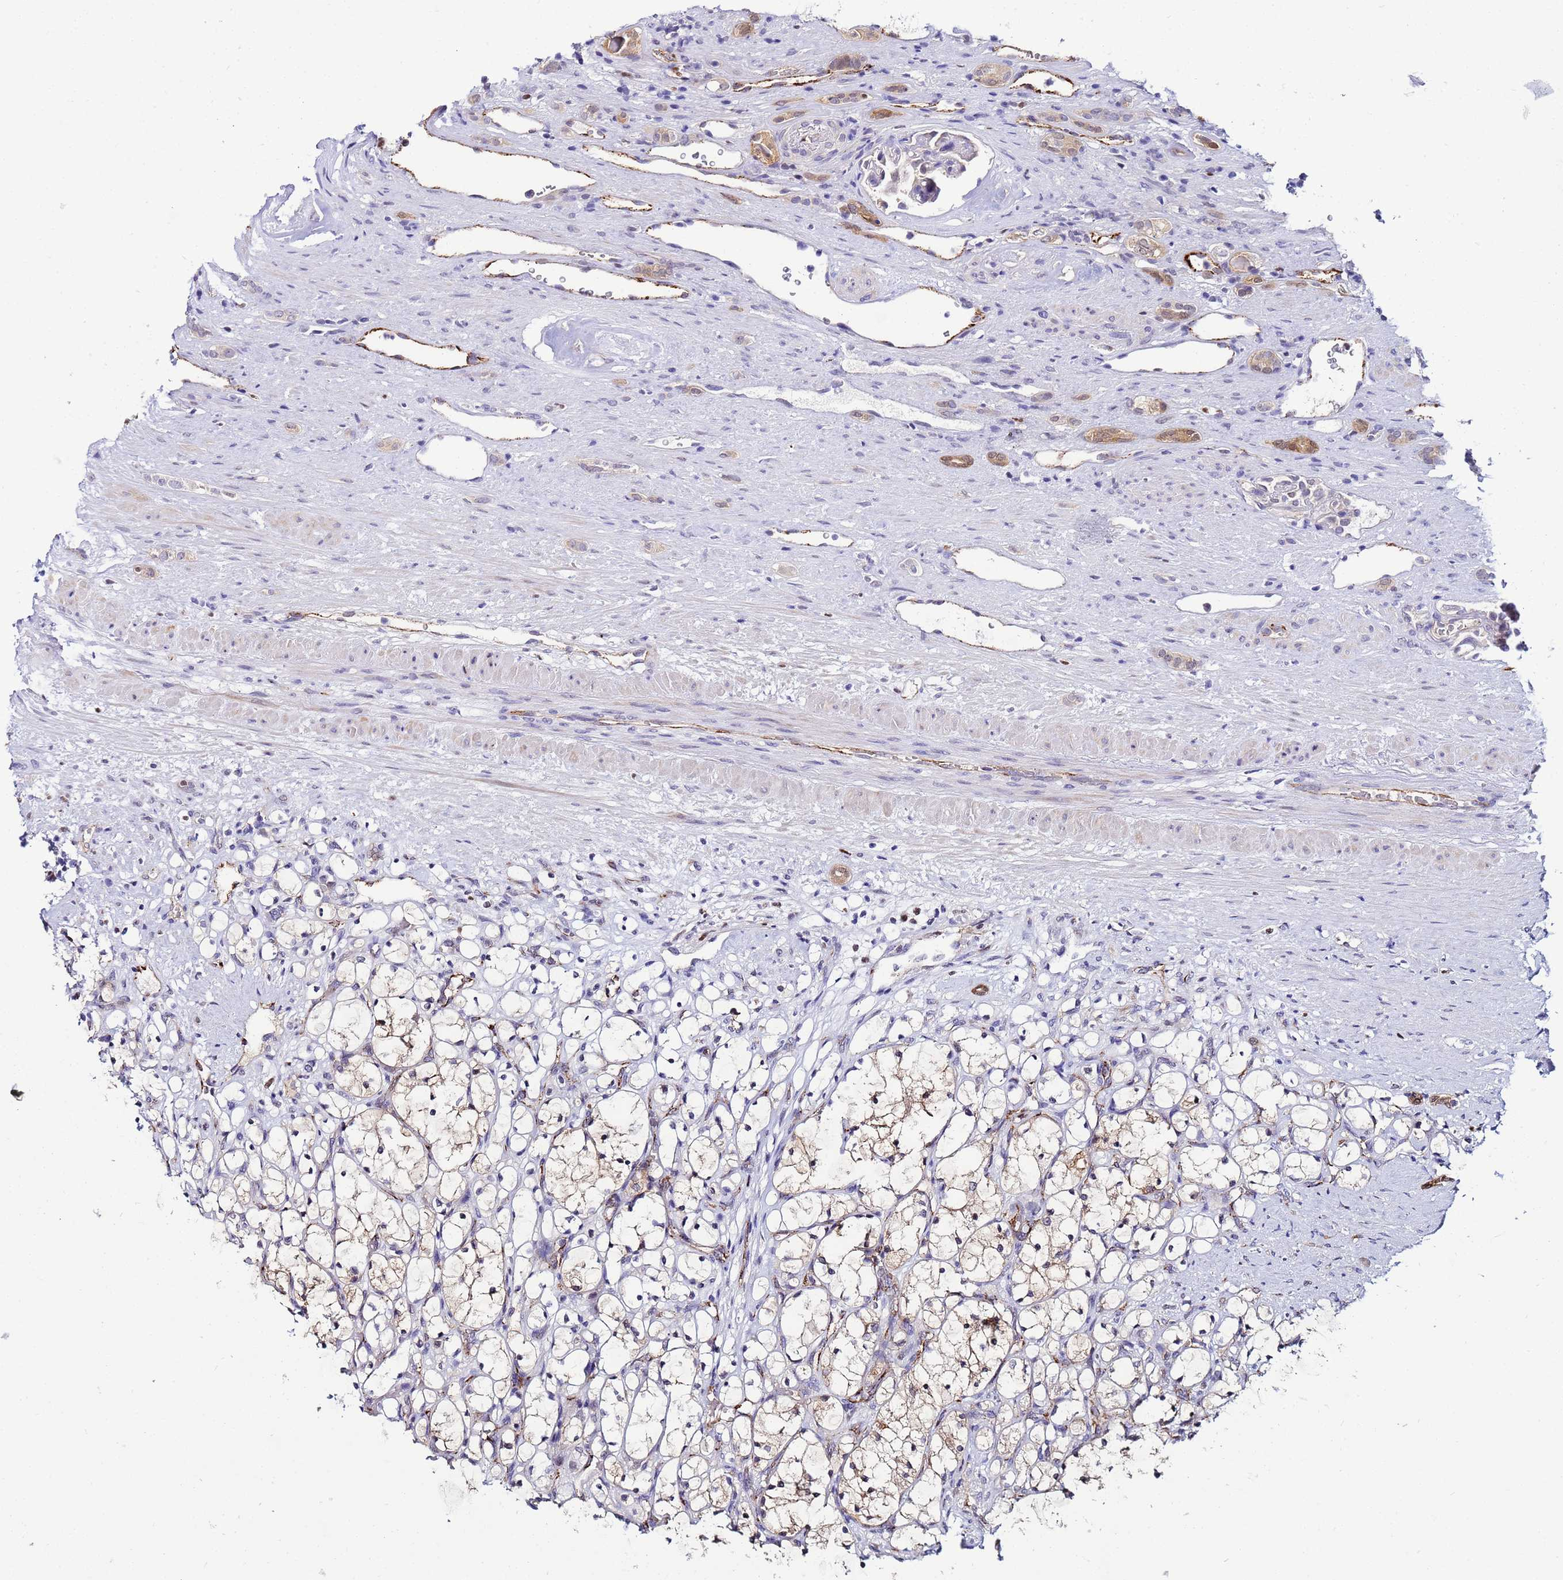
{"staining": {"intensity": "moderate", "quantity": "<25%", "location": "cytoplasmic/membranous"}, "tissue": "renal cancer", "cell_type": "Tumor cells", "image_type": "cancer", "snomed": [{"axis": "morphology", "description": "Adenocarcinoma, NOS"}, {"axis": "topography", "description": "Kidney"}], "caption": "Immunohistochemistry (DAB) staining of human adenocarcinoma (renal) reveals moderate cytoplasmic/membranous protein positivity in about <25% of tumor cells.", "gene": "SLC25A37", "patient": {"sex": "female", "age": 69}}